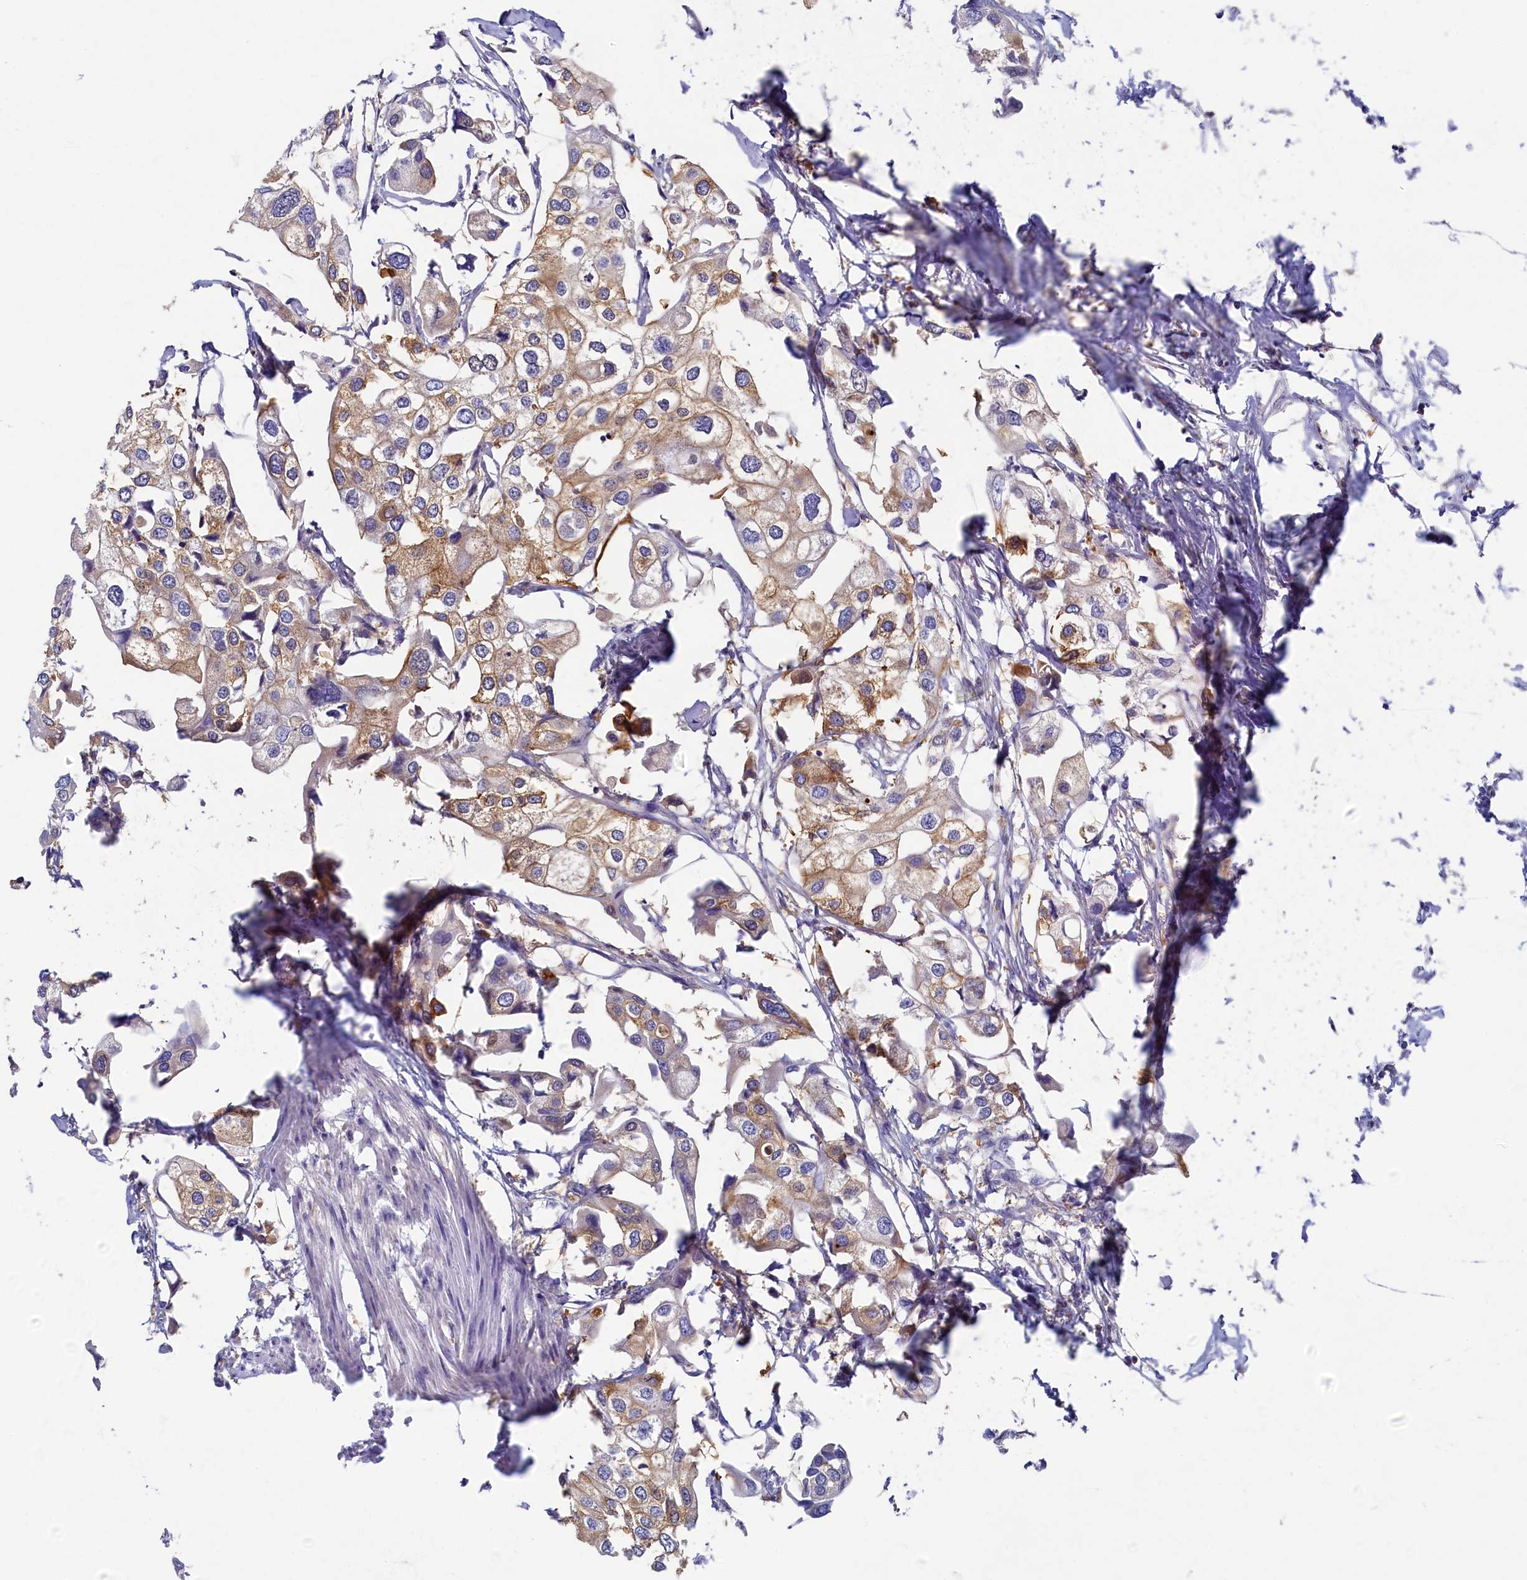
{"staining": {"intensity": "moderate", "quantity": ">75%", "location": "cytoplasmic/membranous"}, "tissue": "urothelial cancer", "cell_type": "Tumor cells", "image_type": "cancer", "snomed": [{"axis": "morphology", "description": "Urothelial carcinoma, High grade"}, {"axis": "topography", "description": "Urinary bladder"}], "caption": "High-grade urothelial carcinoma stained with IHC displays moderate cytoplasmic/membranous staining in about >75% of tumor cells.", "gene": "TIMM8B", "patient": {"sex": "male", "age": 64}}